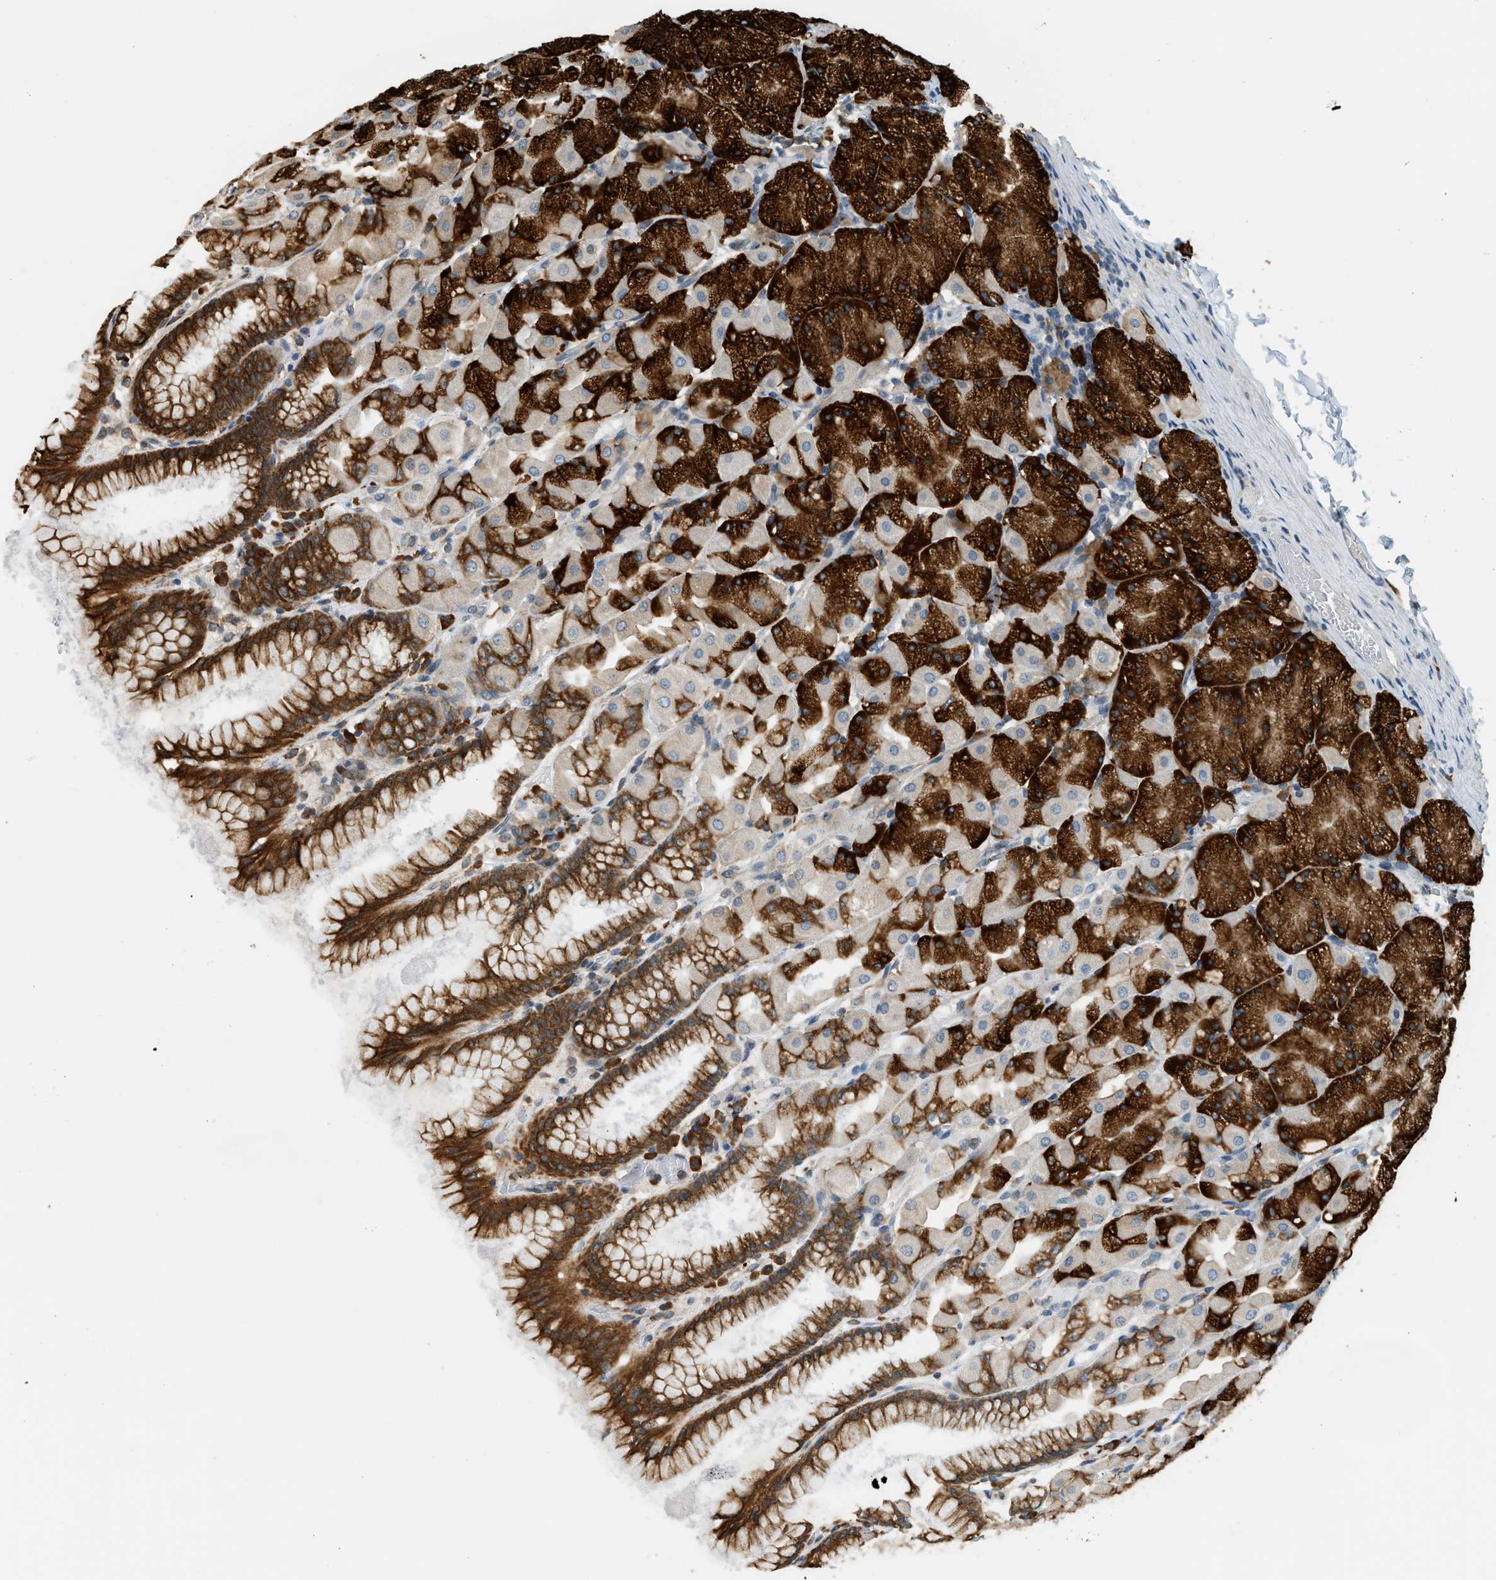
{"staining": {"intensity": "strong", "quantity": ">75%", "location": "cytoplasmic/membranous"}, "tissue": "stomach", "cell_type": "Glandular cells", "image_type": "normal", "snomed": [{"axis": "morphology", "description": "Normal tissue, NOS"}, {"axis": "topography", "description": "Stomach, upper"}], "caption": "Immunohistochemistry staining of unremarkable stomach, which exhibits high levels of strong cytoplasmic/membranous positivity in about >75% of glandular cells indicating strong cytoplasmic/membranous protein expression. The staining was performed using DAB (brown) for protein detection and nuclei were counterstained in hematoxylin (blue).", "gene": "SEMA4D", "patient": {"sex": "female", "age": 56}}